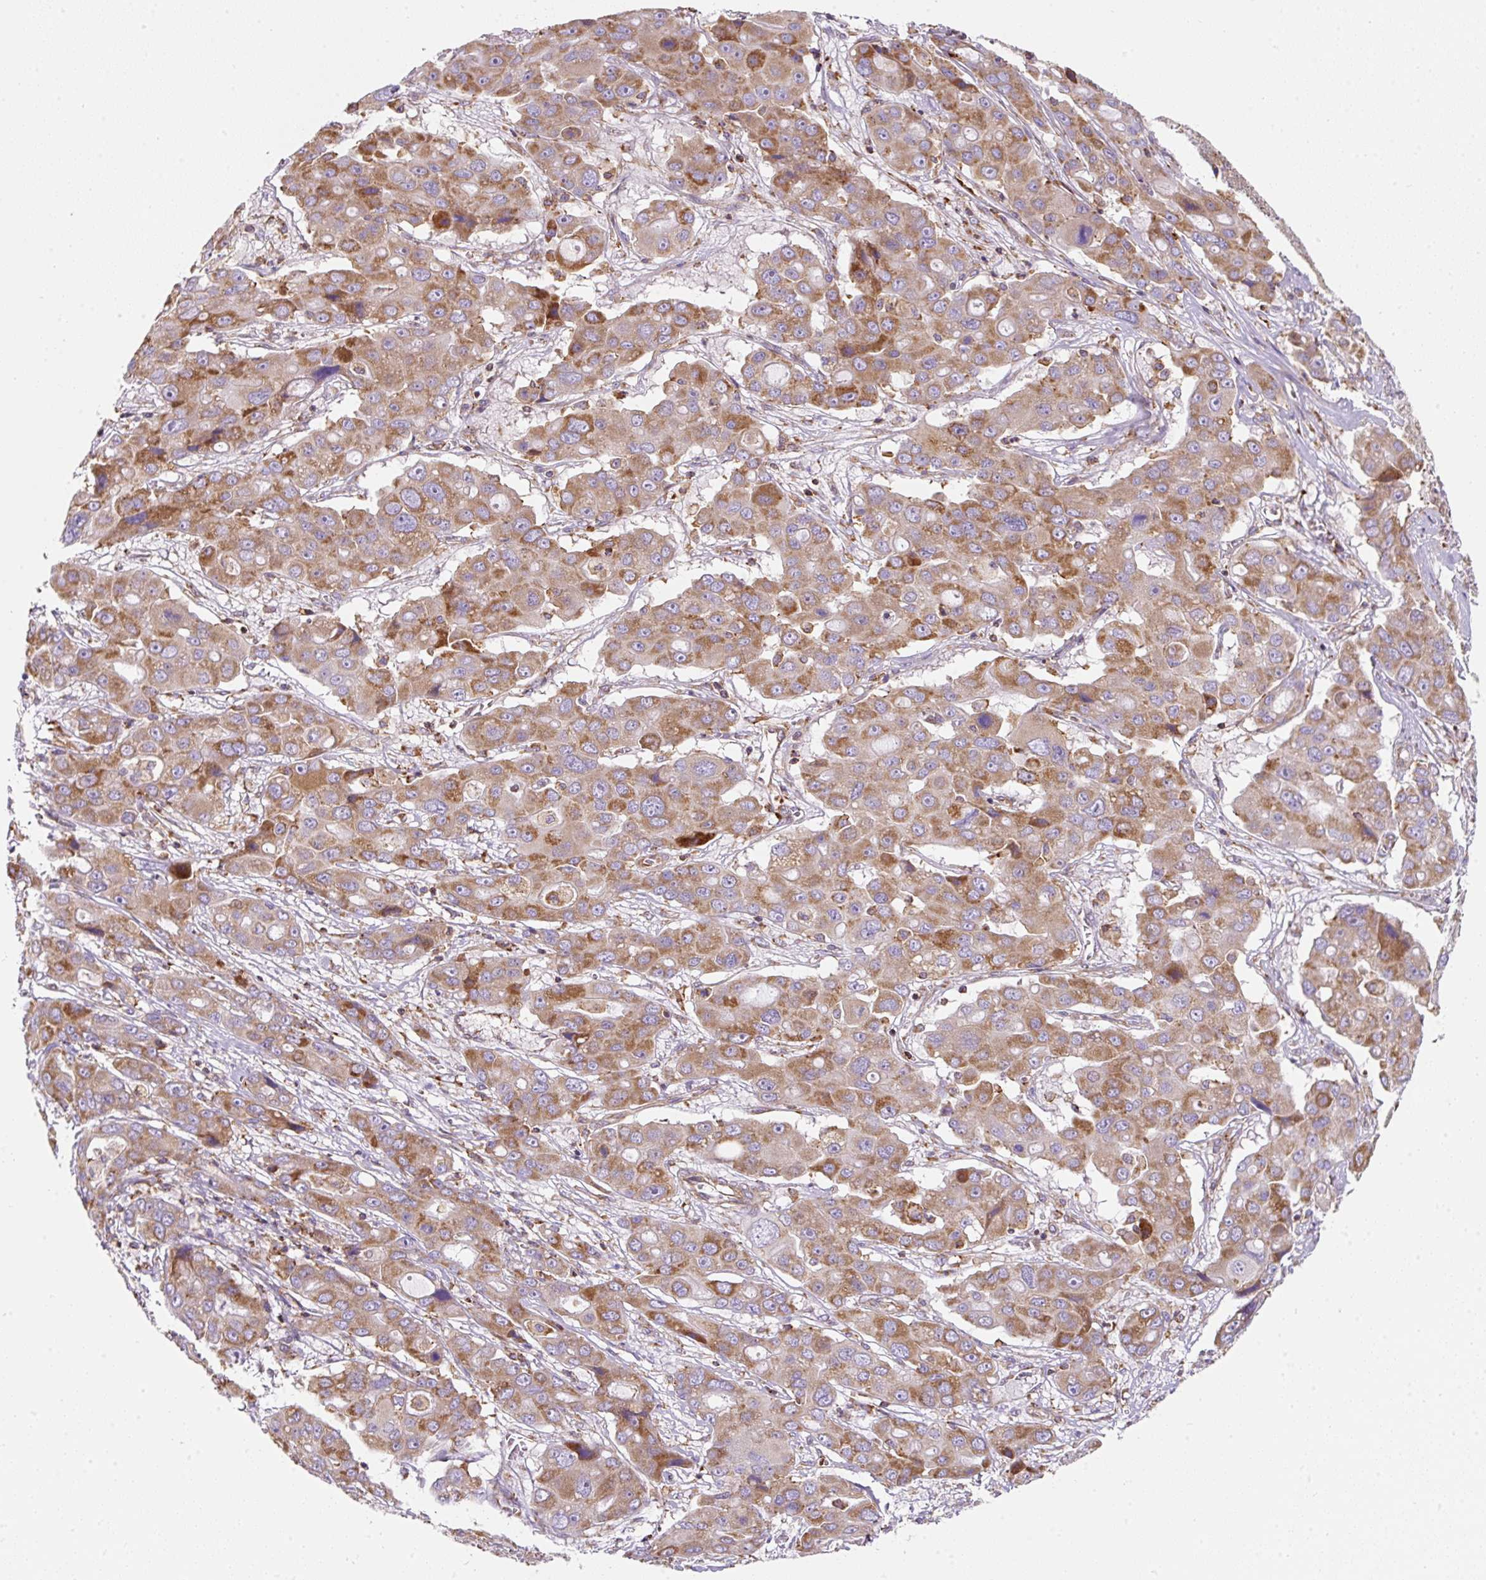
{"staining": {"intensity": "moderate", "quantity": ">75%", "location": "cytoplasmic/membranous"}, "tissue": "liver cancer", "cell_type": "Tumor cells", "image_type": "cancer", "snomed": [{"axis": "morphology", "description": "Cholangiocarcinoma"}, {"axis": "topography", "description": "Liver"}], "caption": "There is medium levels of moderate cytoplasmic/membranous staining in tumor cells of liver cholangiocarcinoma, as demonstrated by immunohistochemical staining (brown color).", "gene": "ERAP2", "patient": {"sex": "male", "age": 67}}